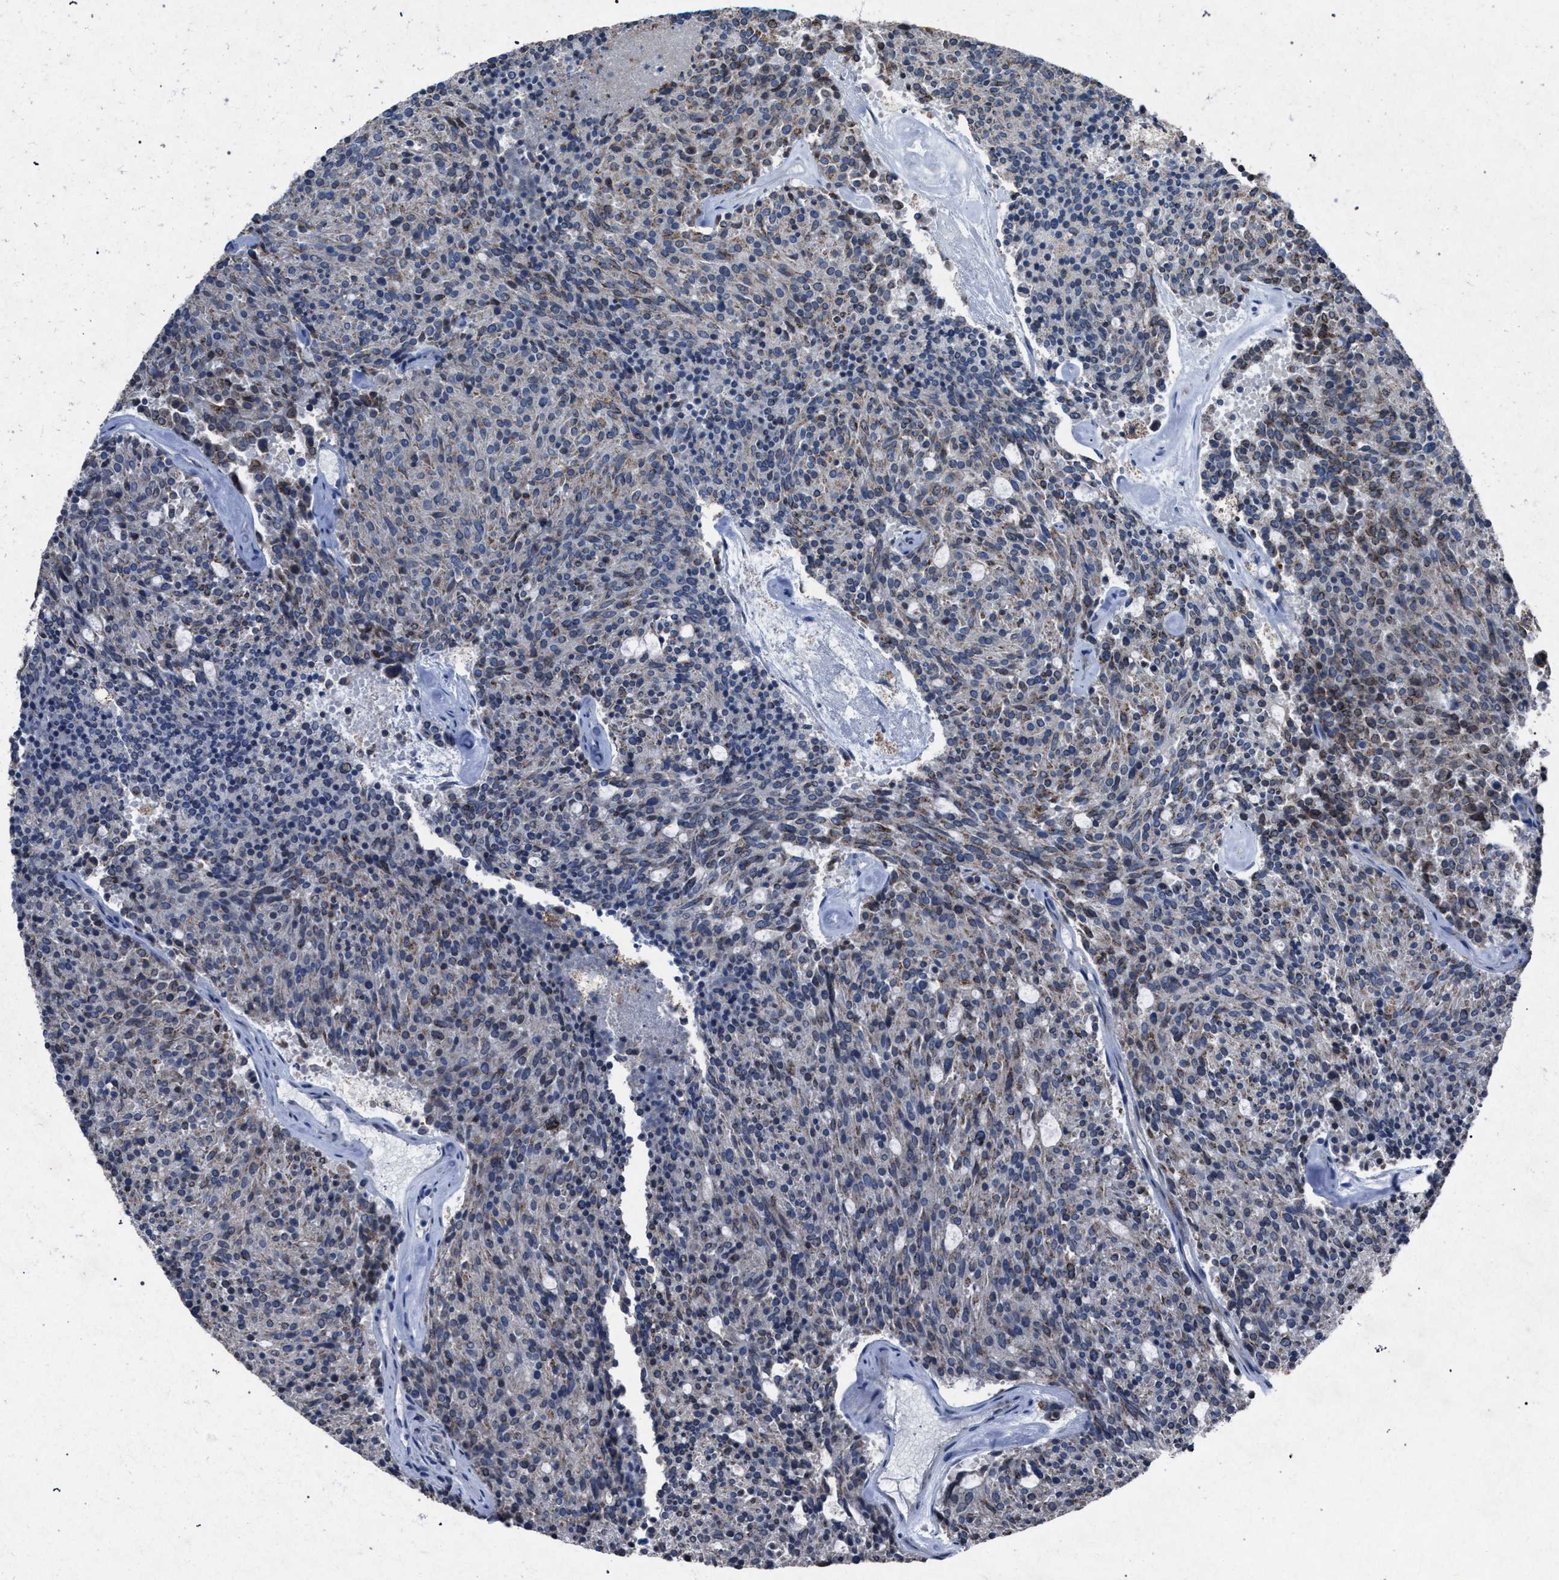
{"staining": {"intensity": "weak", "quantity": "<25%", "location": "cytoplasmic/membranous"}, "tissue": "carcinoid", "cell_type": "Tumor cells", "image_type": "cancer", "snomed": [{"axis": "morphology", "description": "Carcinoid, malignant, NOS"}, {"axis": "topography", "description": "Pancreas"}], "caption": "This is an immunohistochemistry (IHC) histopathology image of carcinoid (malignant). There is no staining in tumor cells.", "gene": "HSD17B4", "patient": {"sex": "female", "age": 54}}